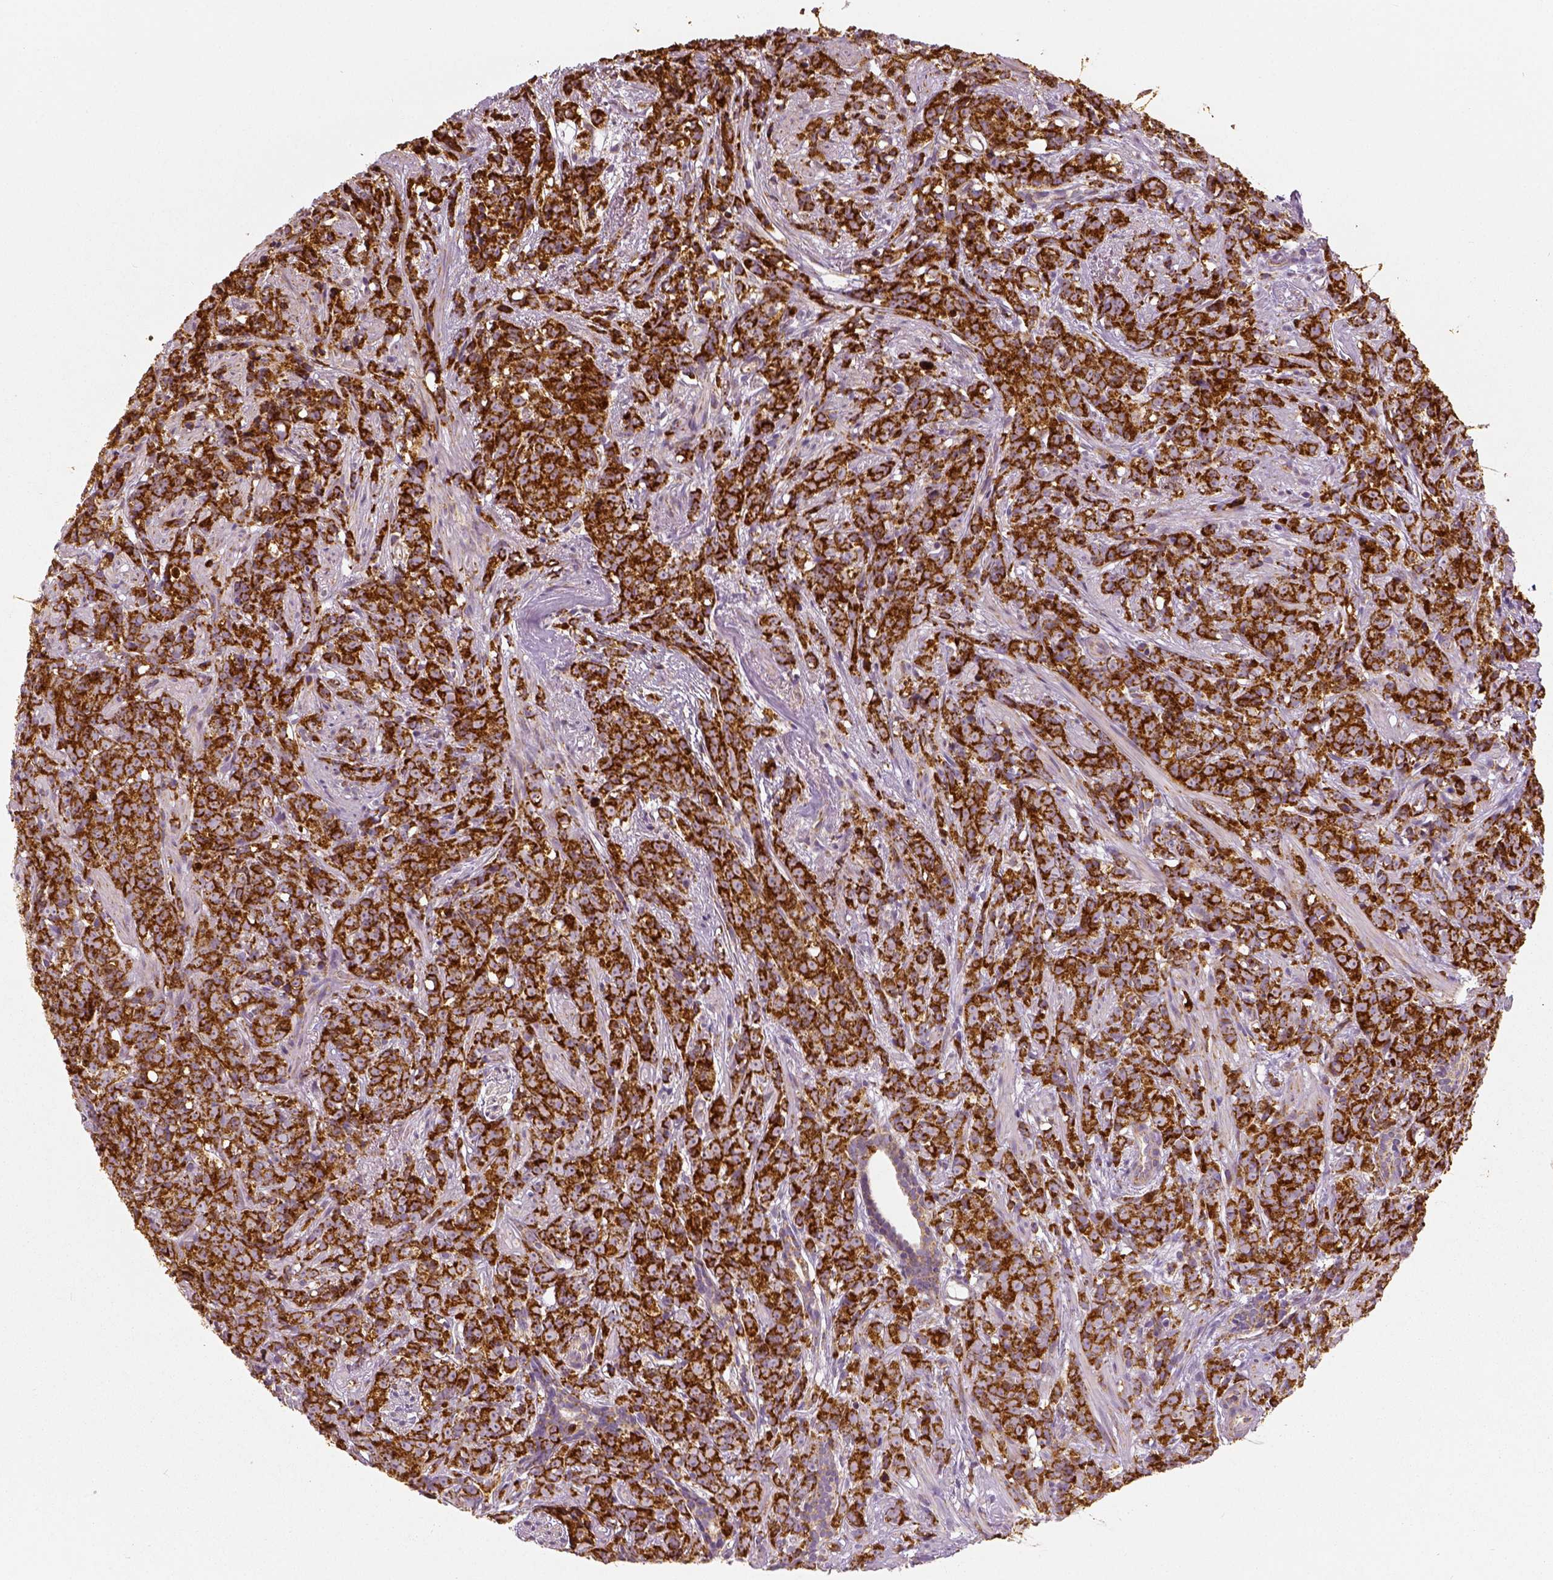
{"staining": {"intensity": "strong", "quantity": ">75%", "location": "cytoplasmic/membranous"}, "tissue": "prostate cancer", "cell_type": "Tumor cells", "image_type": "cancer", "snomed": [{"axis": "morphology", "description": "Adenocarcinoma, High grade"}, {"axis": "topography", "description": "Prostate"}], "caption": "This photomicrograph exhibits immunohistochemistry staining of high-grade adenocarcinoma (prostate), with high strong cytoplasmic/membranous positivity in approximately >75% of tumor cells.", "gene": "PGAM5", "patient": {"sex": "male", "age": 81}}